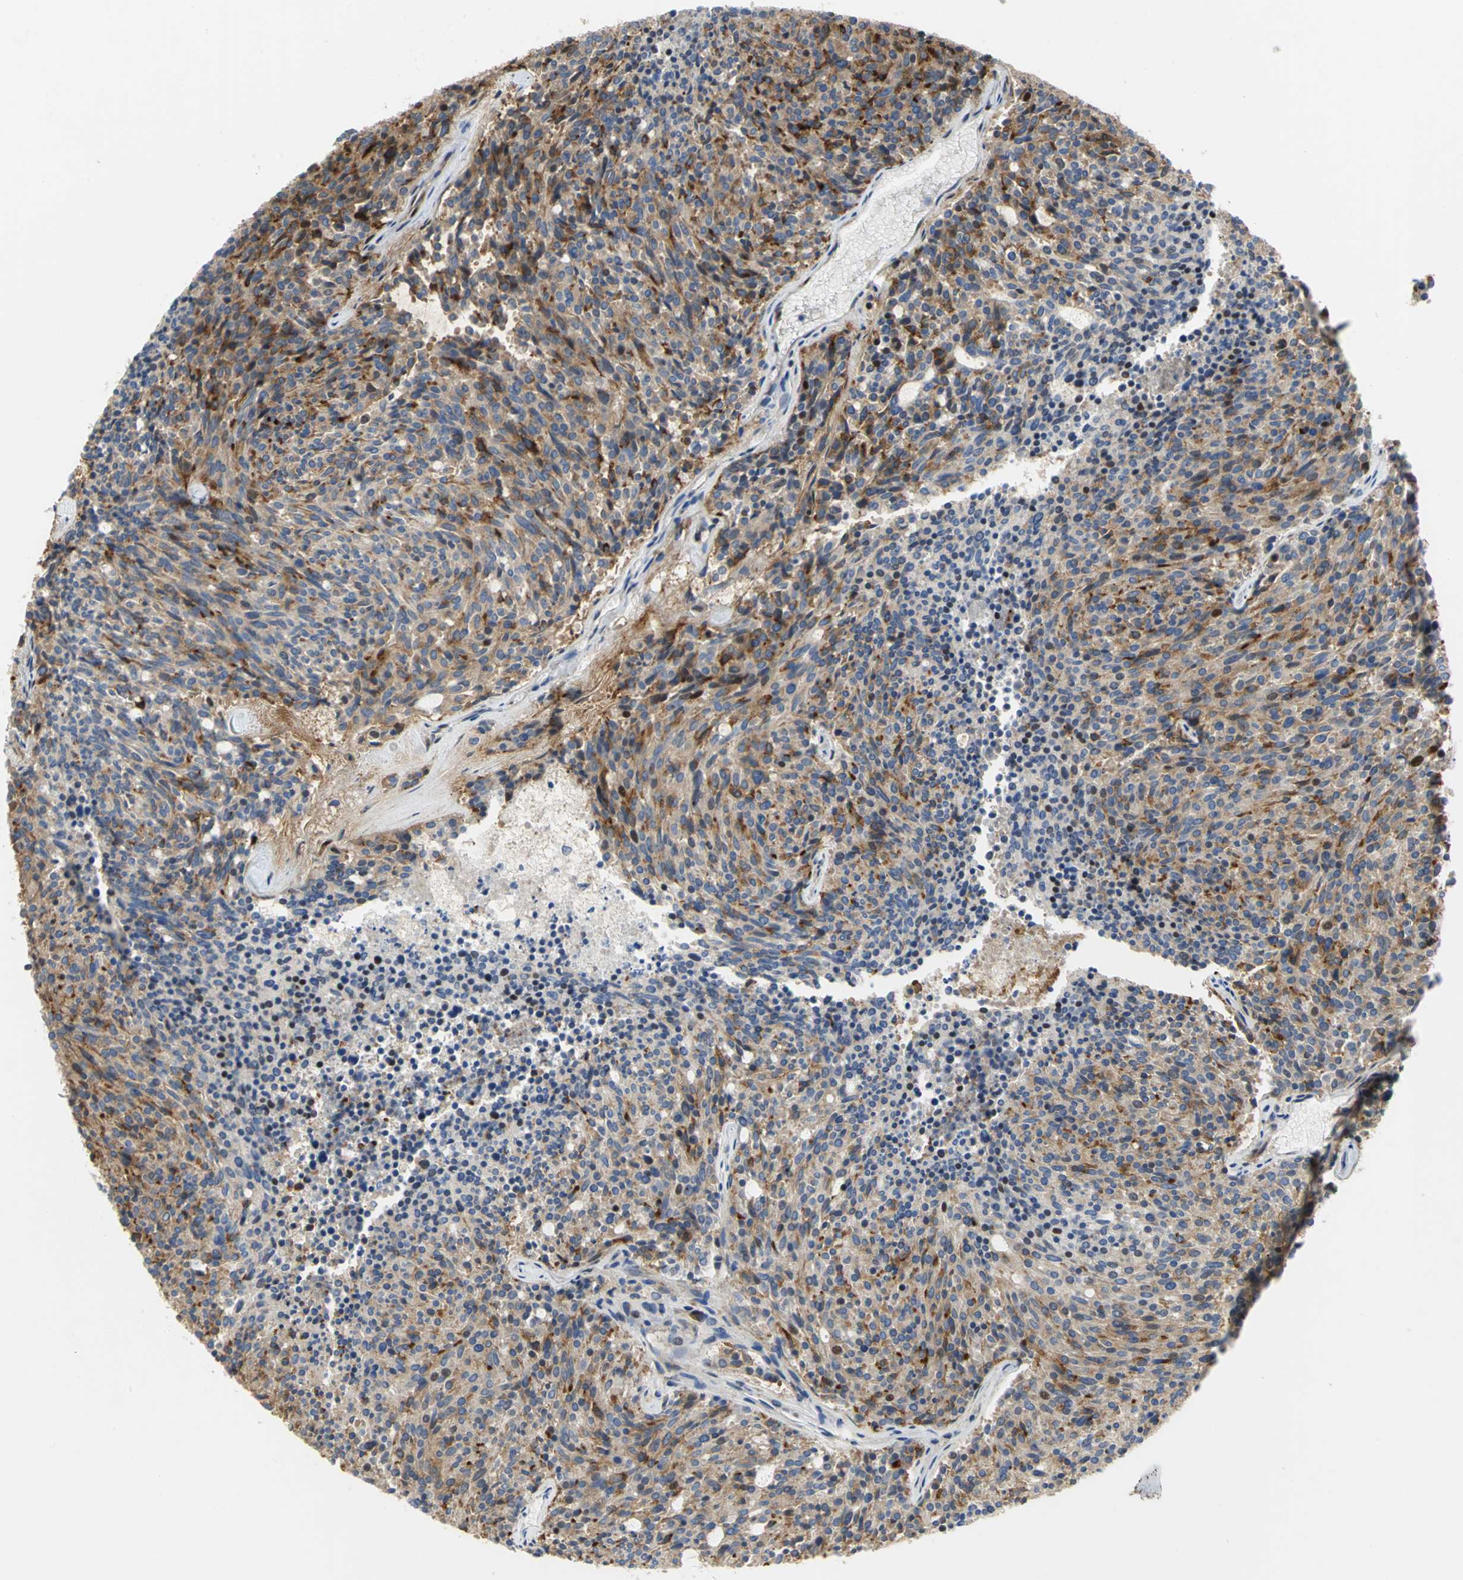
{"staining": {"intensity": "moderate", "quantity": ">75%", "location": "cytoplasmic/membranous"}, "tissue": "carcinoid", "cell_type": "Tumor cells", "image_type": "cancer", "snomed": [{"axis": "morphology", "description": "Carcinoid, malignant, NOS"}, {"axis": "topography", "description": "Pancreas"}], "caption": "There is medium levels of moderate cytoplasmic/membranous staining in tumor cells of carcinoid (malignant), as demonstrated by immunohistochemical staining (brown color).", "gene": "YBX1", "patient": {"sex": "female", "age": 54}}